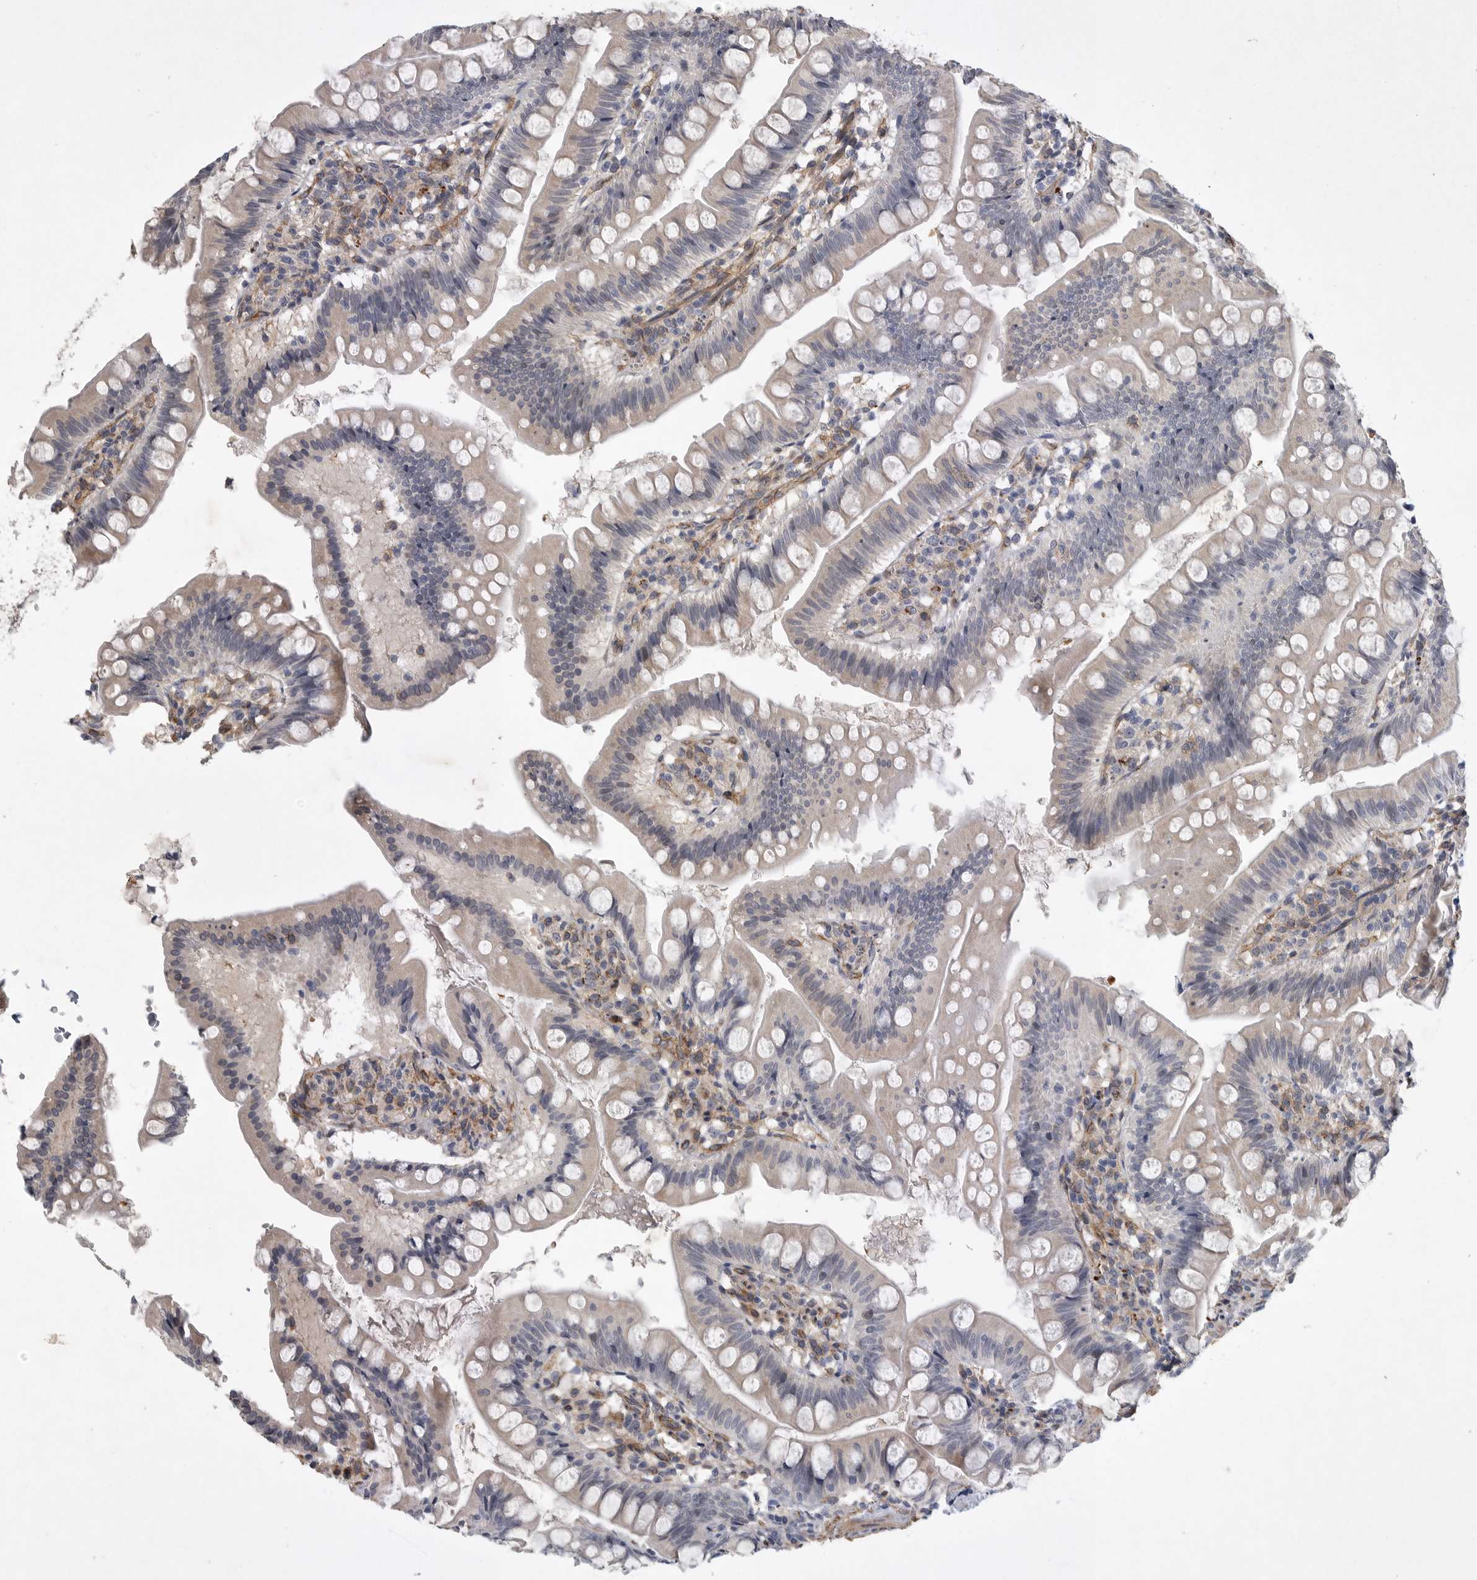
{"staining": {"intensity": "strong", "quantity": "<25%", "location": "cytoplasmic/membranous"}, "tissue": "small intestine", "cell_type": "Glandular cells", "image_type": "normal", "snomed": [{"axis": "morphology", "description": "Normal tissue, NOS"}, {"axis": "topography", "description": "Small intestine"}], "caption": "The immunohistochemical stain labels strong cytoplasmic/membranous positivity in glandular cells of benign small intestine.", "gene": "ANKFY1", "patient": {"sex": "male", "age": 7}}